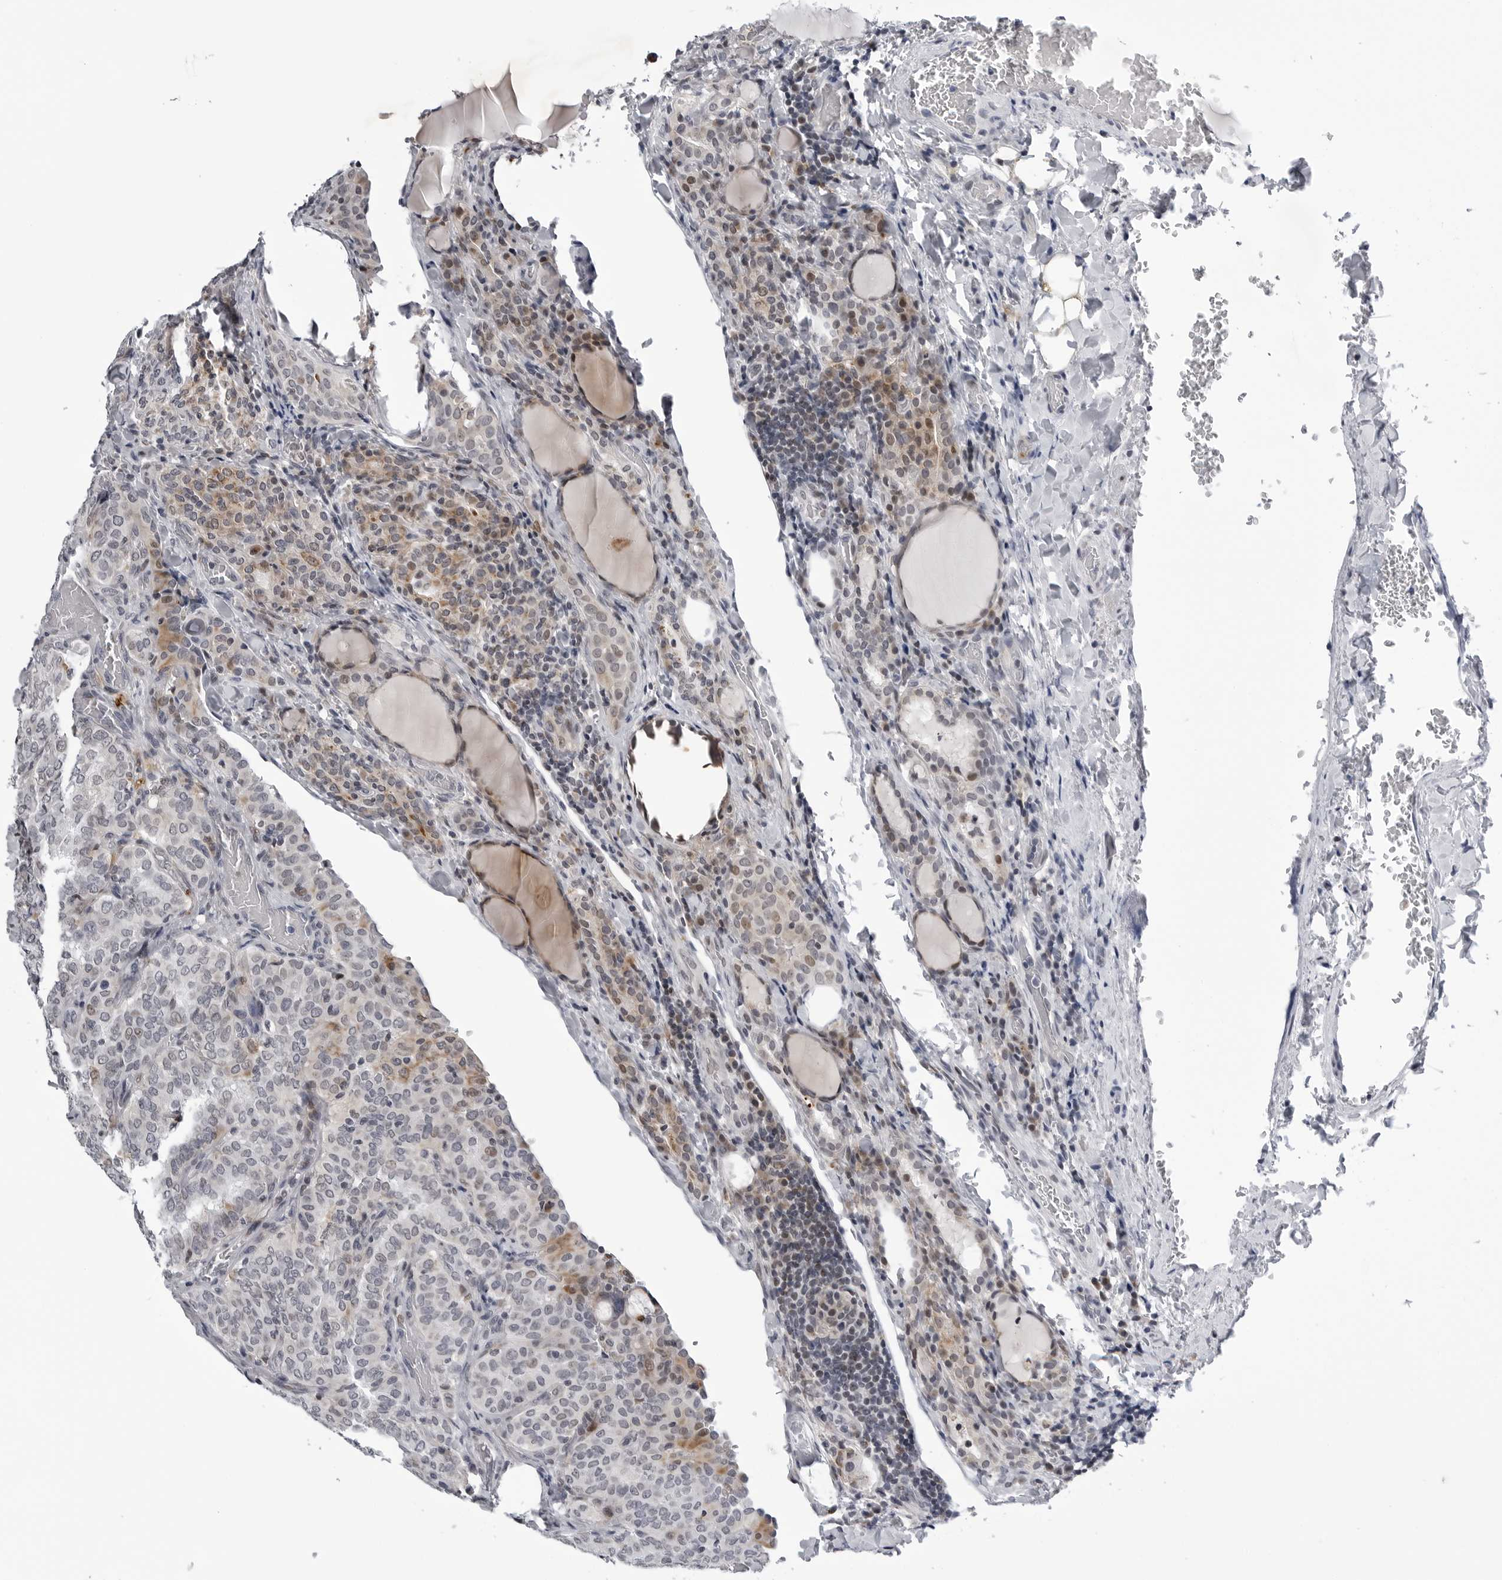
{"staining": {"intensity": "moderate", "quantity": "<25%", "location": "cytoplasmic/membranous"}, "tissue": "thyroid cancer", "cell_type": "Tumor cells", "image_type": "cancer", "snomed": [{"axis": "morphology", "description": "Normal tissue, NOS"}, {"axis": "morphology", "description": "Papillary adenocarcinoma, NOS"}, {"axis": "topography", "description": "Thyroid gland"}], "caption": "Papillary adenocarcinoma (thyroid) stained with a protein marker demonstrates moderate staining in tumor cells.", "gene": "CDK20", "patient": {"sex": "female", "age": 30}}